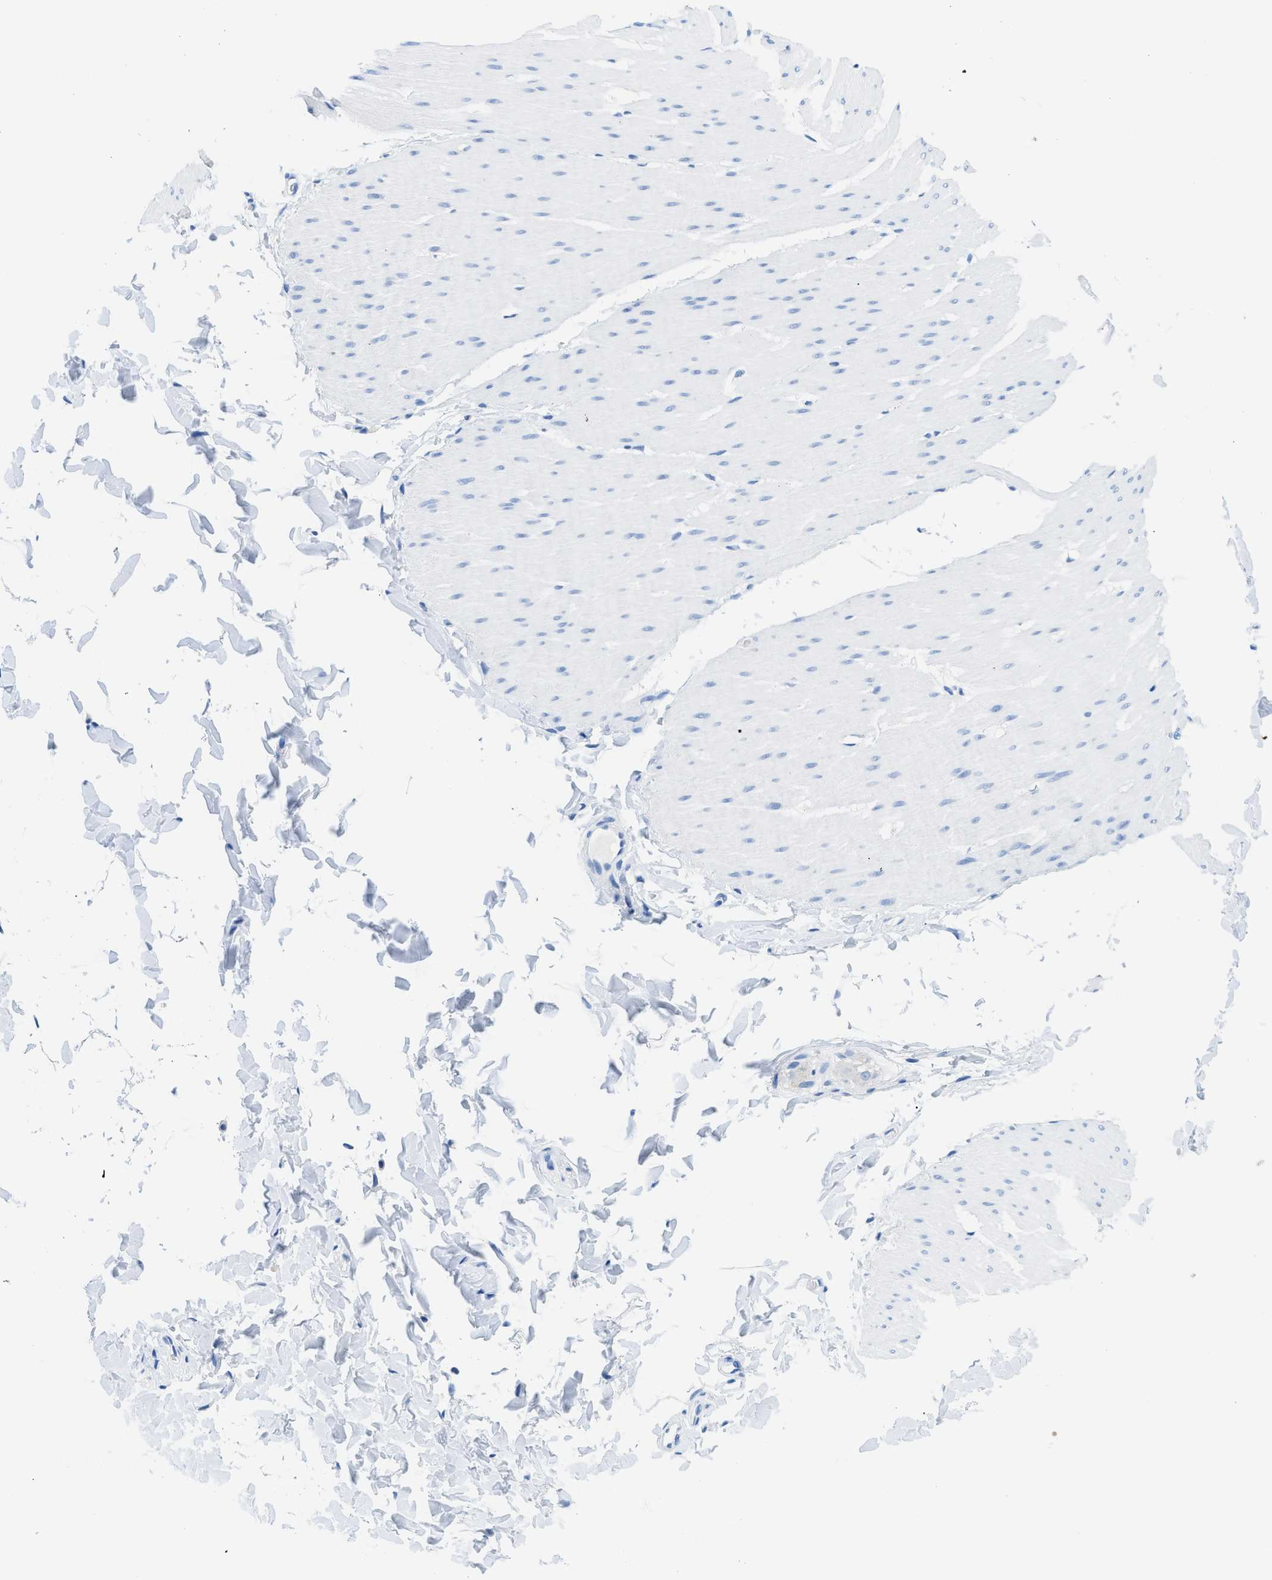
{"staining": {"intensity": "negative", "quantity": "none", "location": "none"}, "tissue": "smooth muscle", "cell_type": "Smooth muscle cells", "image_type": "normal", "snomed": [{"axis": "morphology", "description": "Normal tissue, NOS"}, {"axis": "topography", "description": "Smooth muscle"}, {"axis": "topography", "description": "Colon"}], "caption": "Smooth muscle cells show no significant protein expression in unremarkable smooth muscle. Brightfield microscopy of immunohistochemistry stained with DAB (3,3'-diaminobenzidine) (brown) and hematoxylin (blue), captured at high magnification.", "gene": "NEB", "patient": {"sex": "male", "age": 67}}